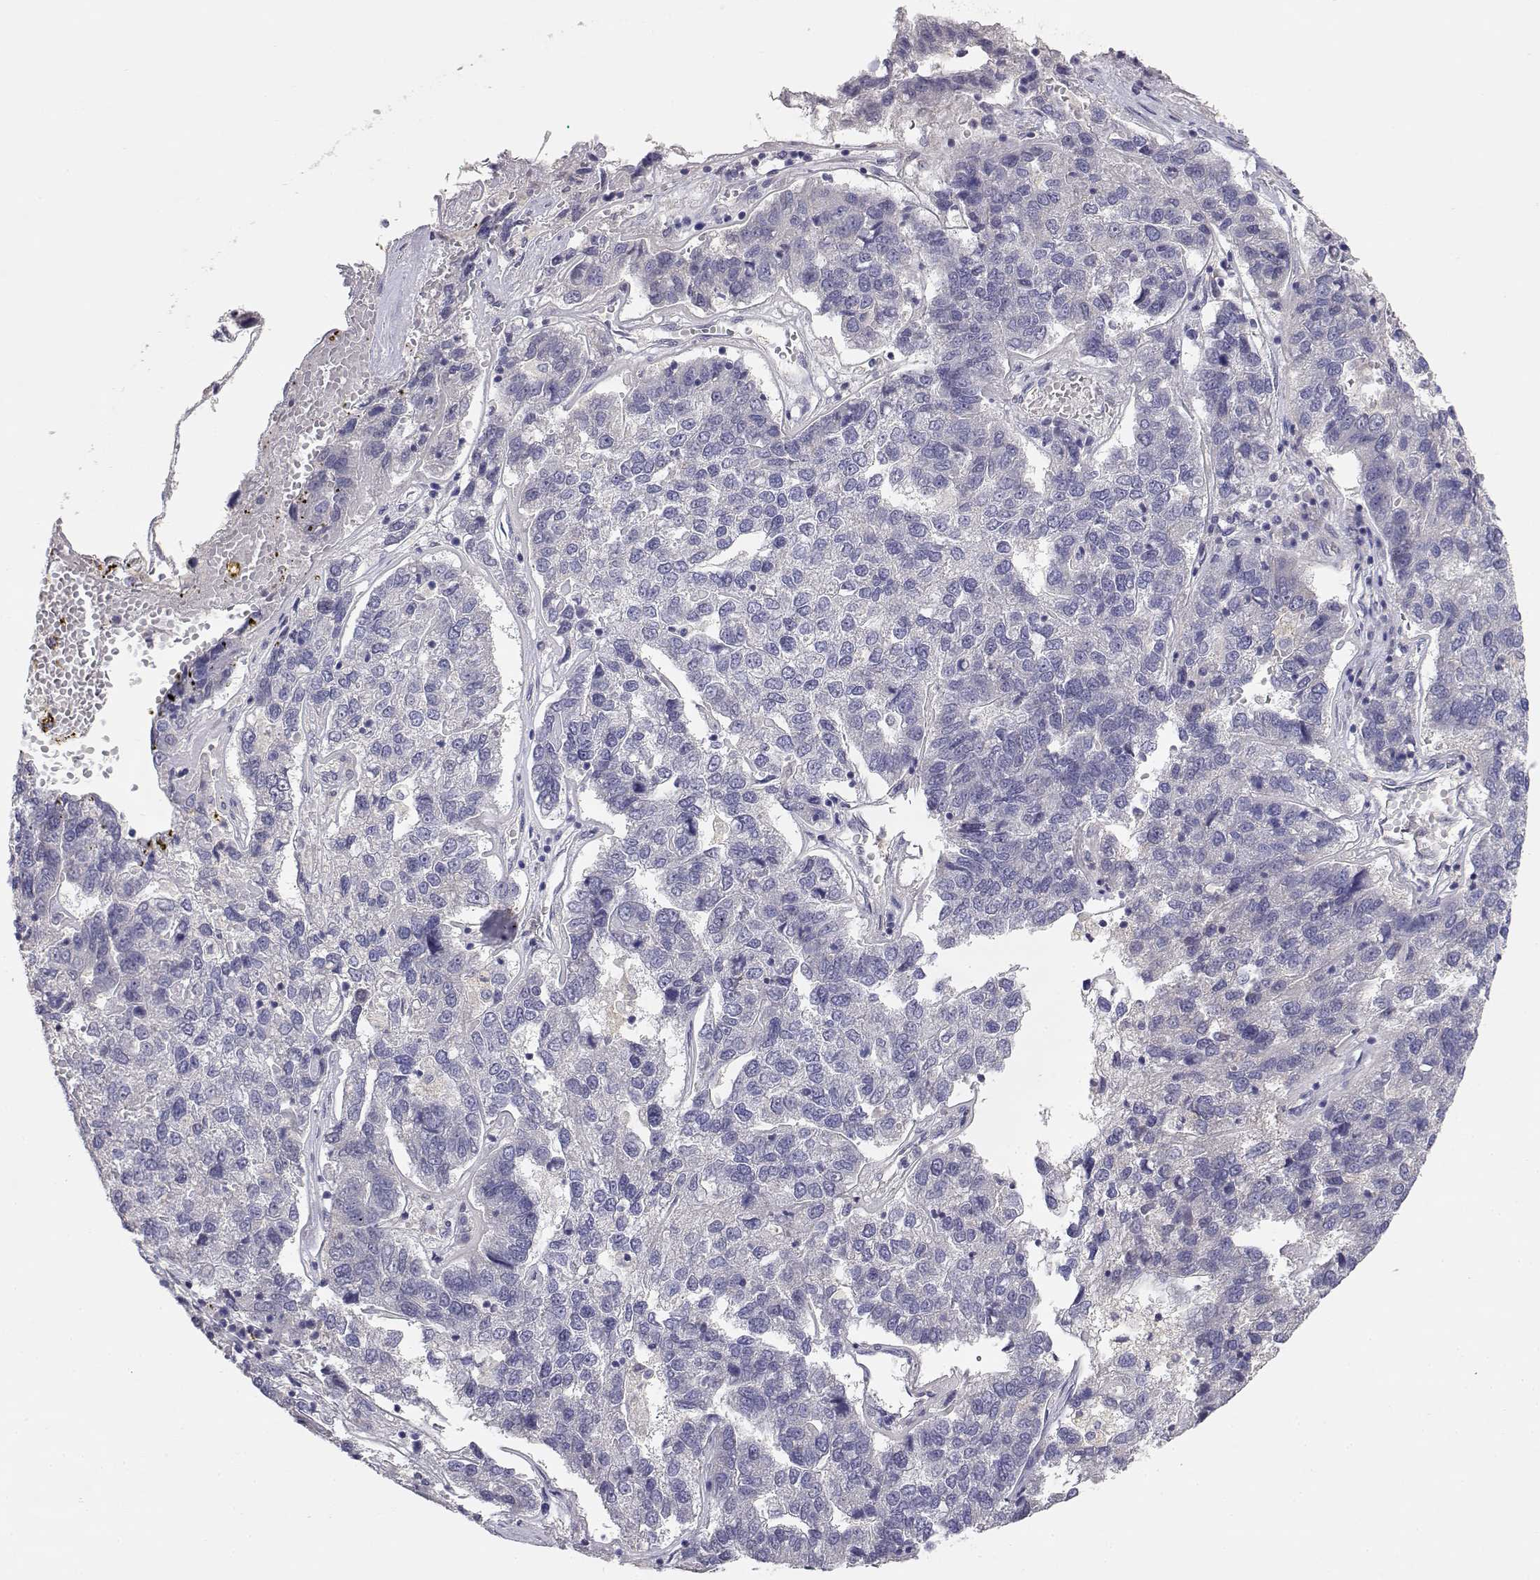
{"staining": {"intensity": "negative", "quantity": "none", "location": "none"}, "tissue": "pancreatic cancer", "cell_type": "Tumor cells", "image_type": "cancer", "snomed": [{"axis": "morphology", "description": "Adenocarcinoma, NOS"}, {"axis": "topography", "description": "Pancreas"}], "caption": "Photomicrograph shows no significant protein staining in tumor cells of adenocarcinoma (pancreatic).", "gene": "ADA", "patient": {"sex": "female", "age": 61}}